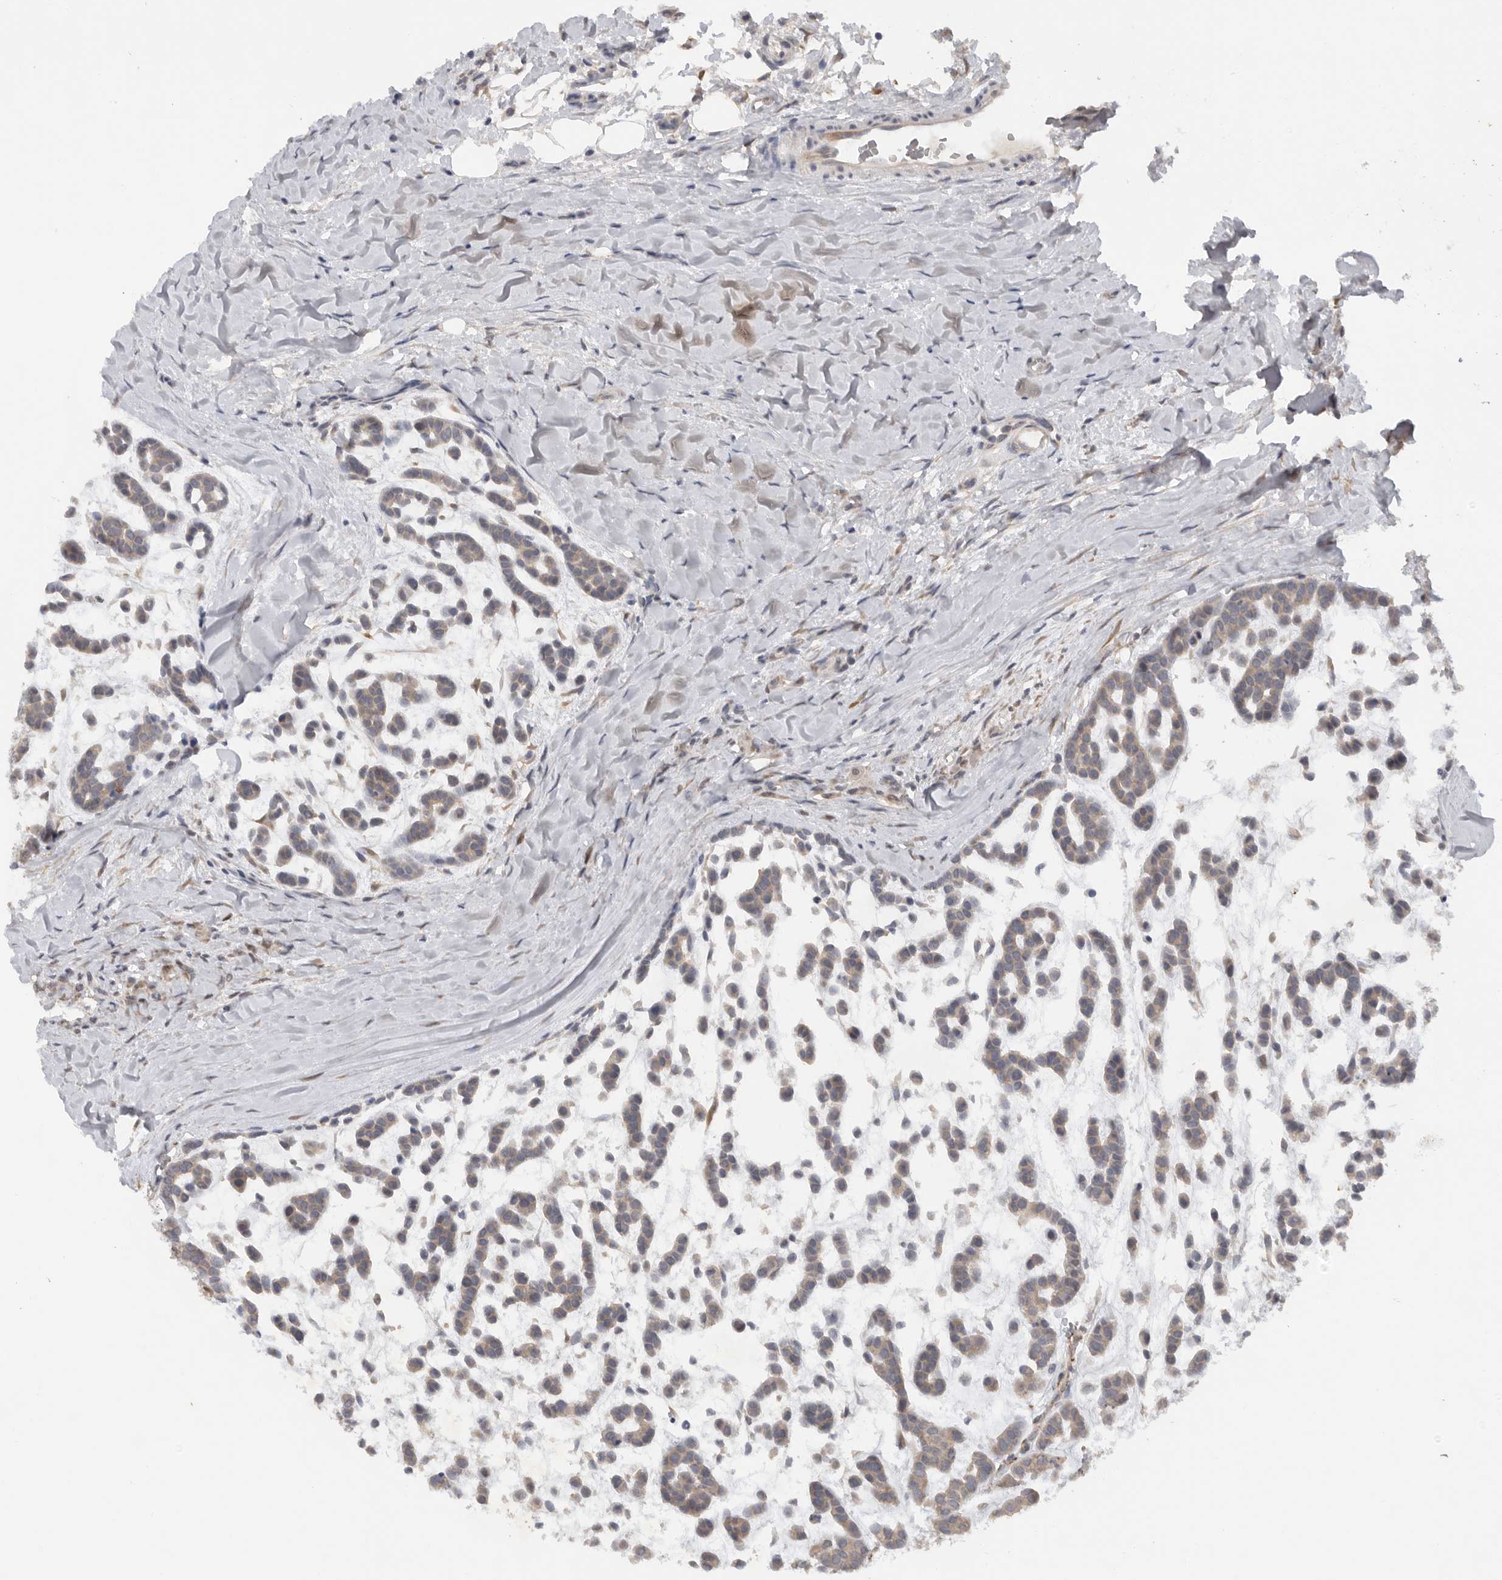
{"staining": {"intensity": "weak", "quantity": "<25%", "location": "cytoplasmic/membranous"}, "tissue": "head and neck cancer", "cell_type": "Tumor cells", "image_type": "cancer", "snomed": [{"axis": "morphology", "description": "Adenocarcinoma, NOS"}, {"axis": "morphology", "description": "Adenoma, NOS"}, {"axis": "topography", "description": "Head-Neck"}], "caption": "This micrograph is of adenocarcinoma (head and neck) stained with immunohistochemistry (IHC) to label a protein in brown with the nuclei are counter-stained blue. There is no staining in tumor cells.", "gene": "DYRK2", "patient": {"sex": "female", "age": 55}}